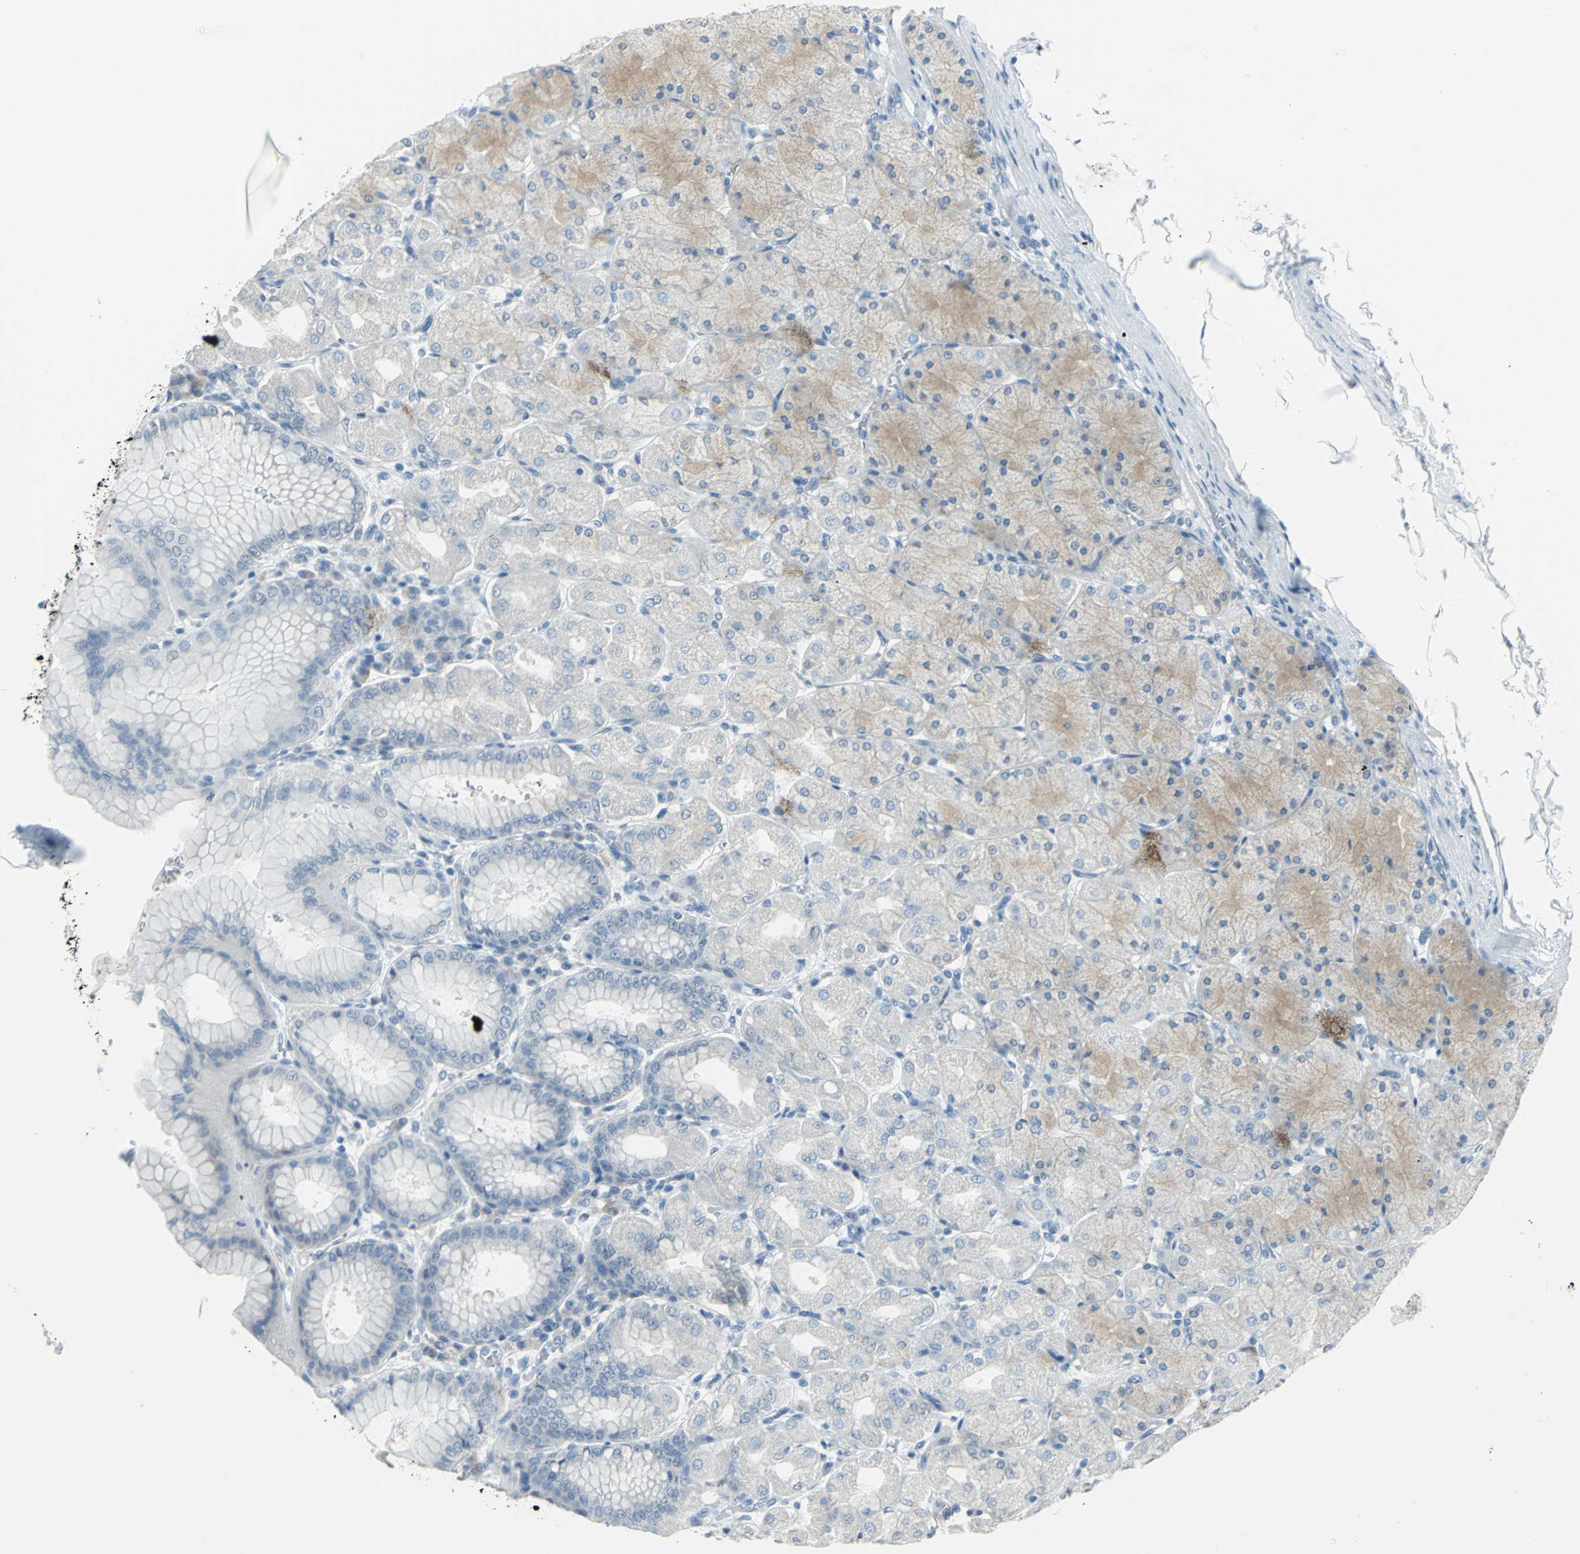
{"staining": {"intensity": "moderate", "quantity": "25%-75%", "location": "cytoplasmic/membranous"}, "tissue": "stomach", "cell_type": "Glandular cells", "image_type": "normal", "snomed": [{"axis": "morphology", "description": "Normal tissue, NOS"}, {"axis": "topography", "description": "Stomach, upper"}], "caption": "Immunohistochemical staining of benign human stomach reveals medium levels of moderate cytoplasmic/membranous positivity in about 25%-75% of glandular cells. Immunohistochemistry stains the protein of interest in brown and the nuclei are stained blue.", "gene": "DNAI2", "patient": {"sex": "female", "age": 56}}